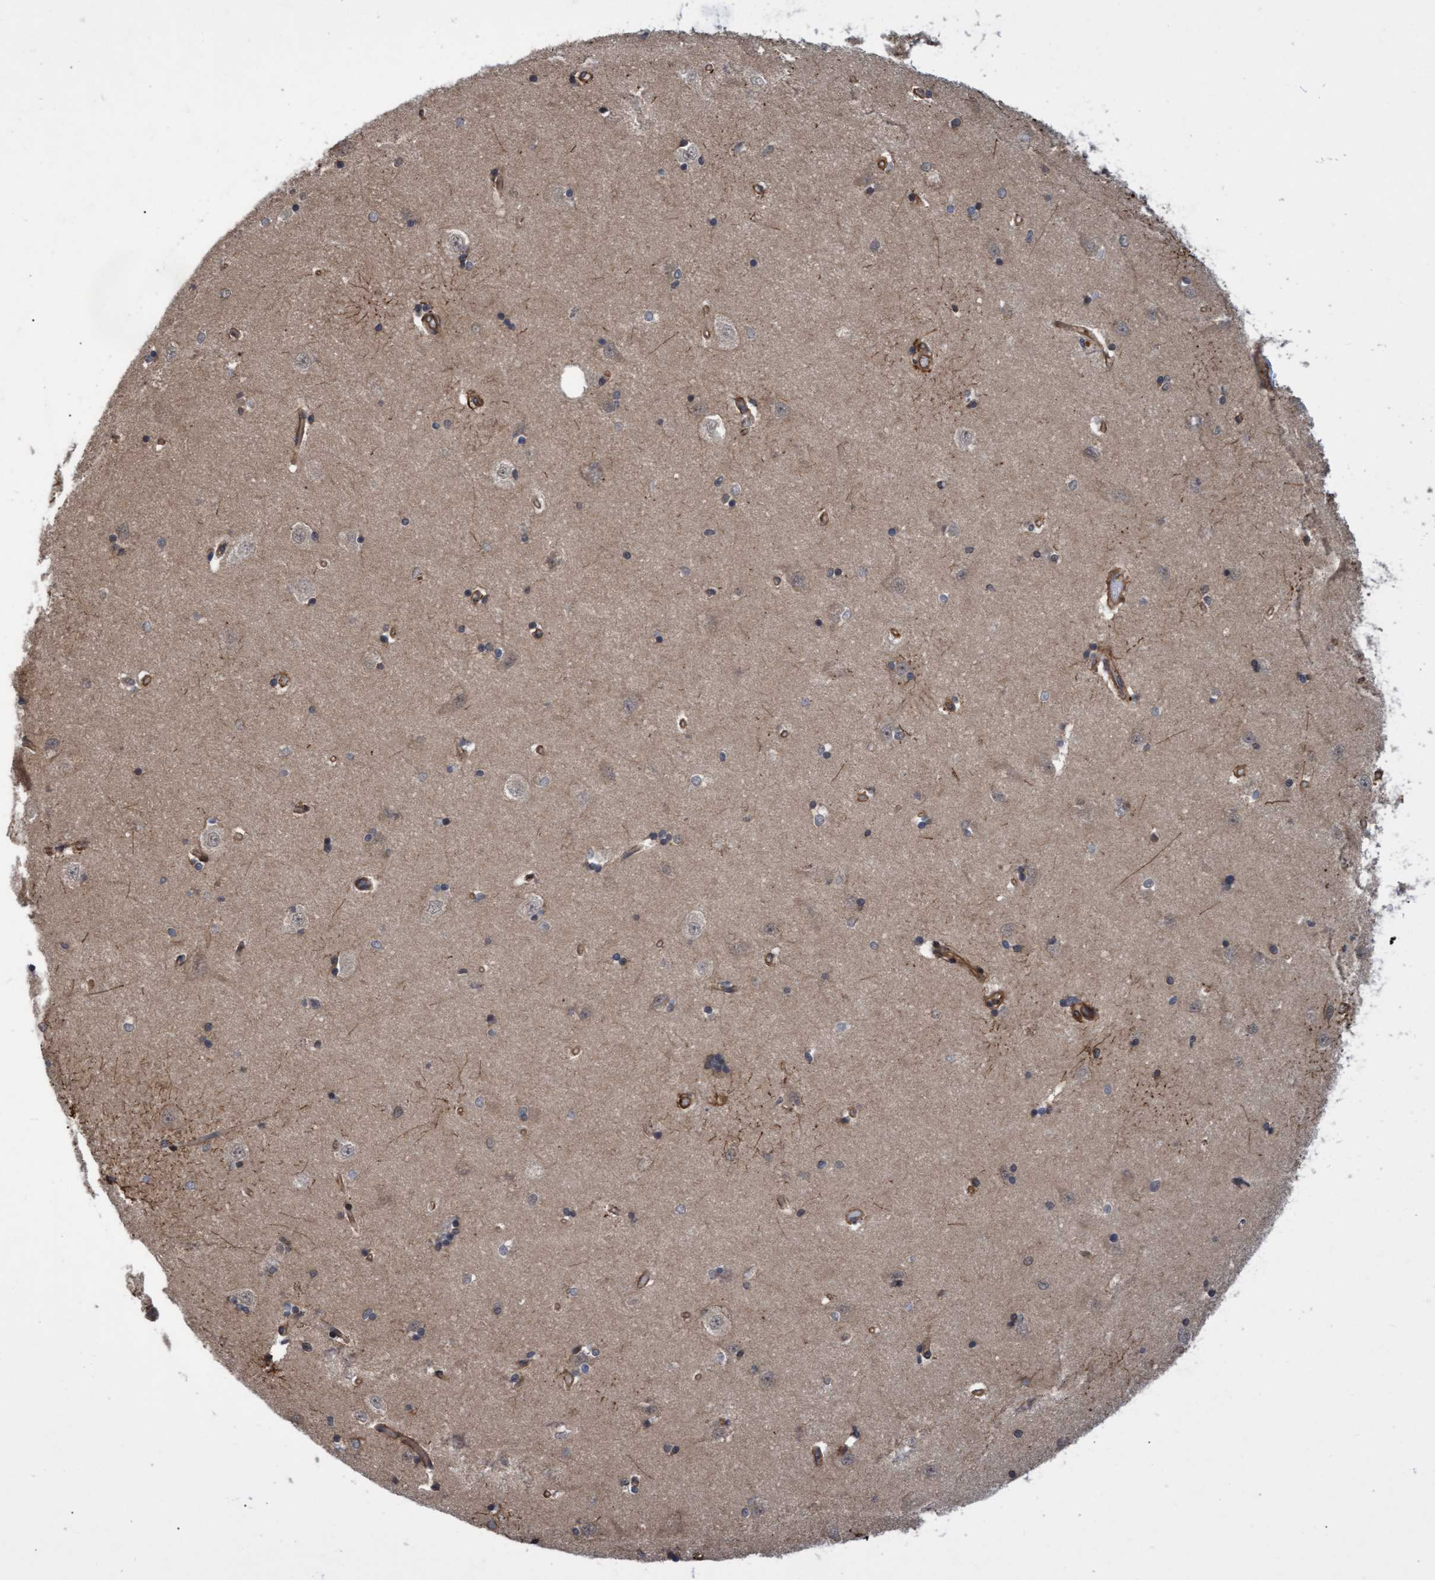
{"staining": {"intensity": "moderate", "quantity": "<25%", "location": "cytoplasmic/membranous"}, "tissue": "hippocampus", "cell_type": "Glial cells", "image_type": "normal", "snomed": [{"axis": "morphology", "description": "Normal tissue, NOS"}, {"axis": "topography", "description": "Hippocampus"}], "caption": "A brown stain highlights moderate cytoplasmic/membranous positivity of a protein in glial cells of benign hippocampus. The protein is stained brown, and the nuclei are stained in blue (DAB (3,3'-diaminobenzidine) IHC with brightfield microscopy, high magnification).", "gene": "TNFRSF10B", "patient": {"sex": "male", "age": 45}}